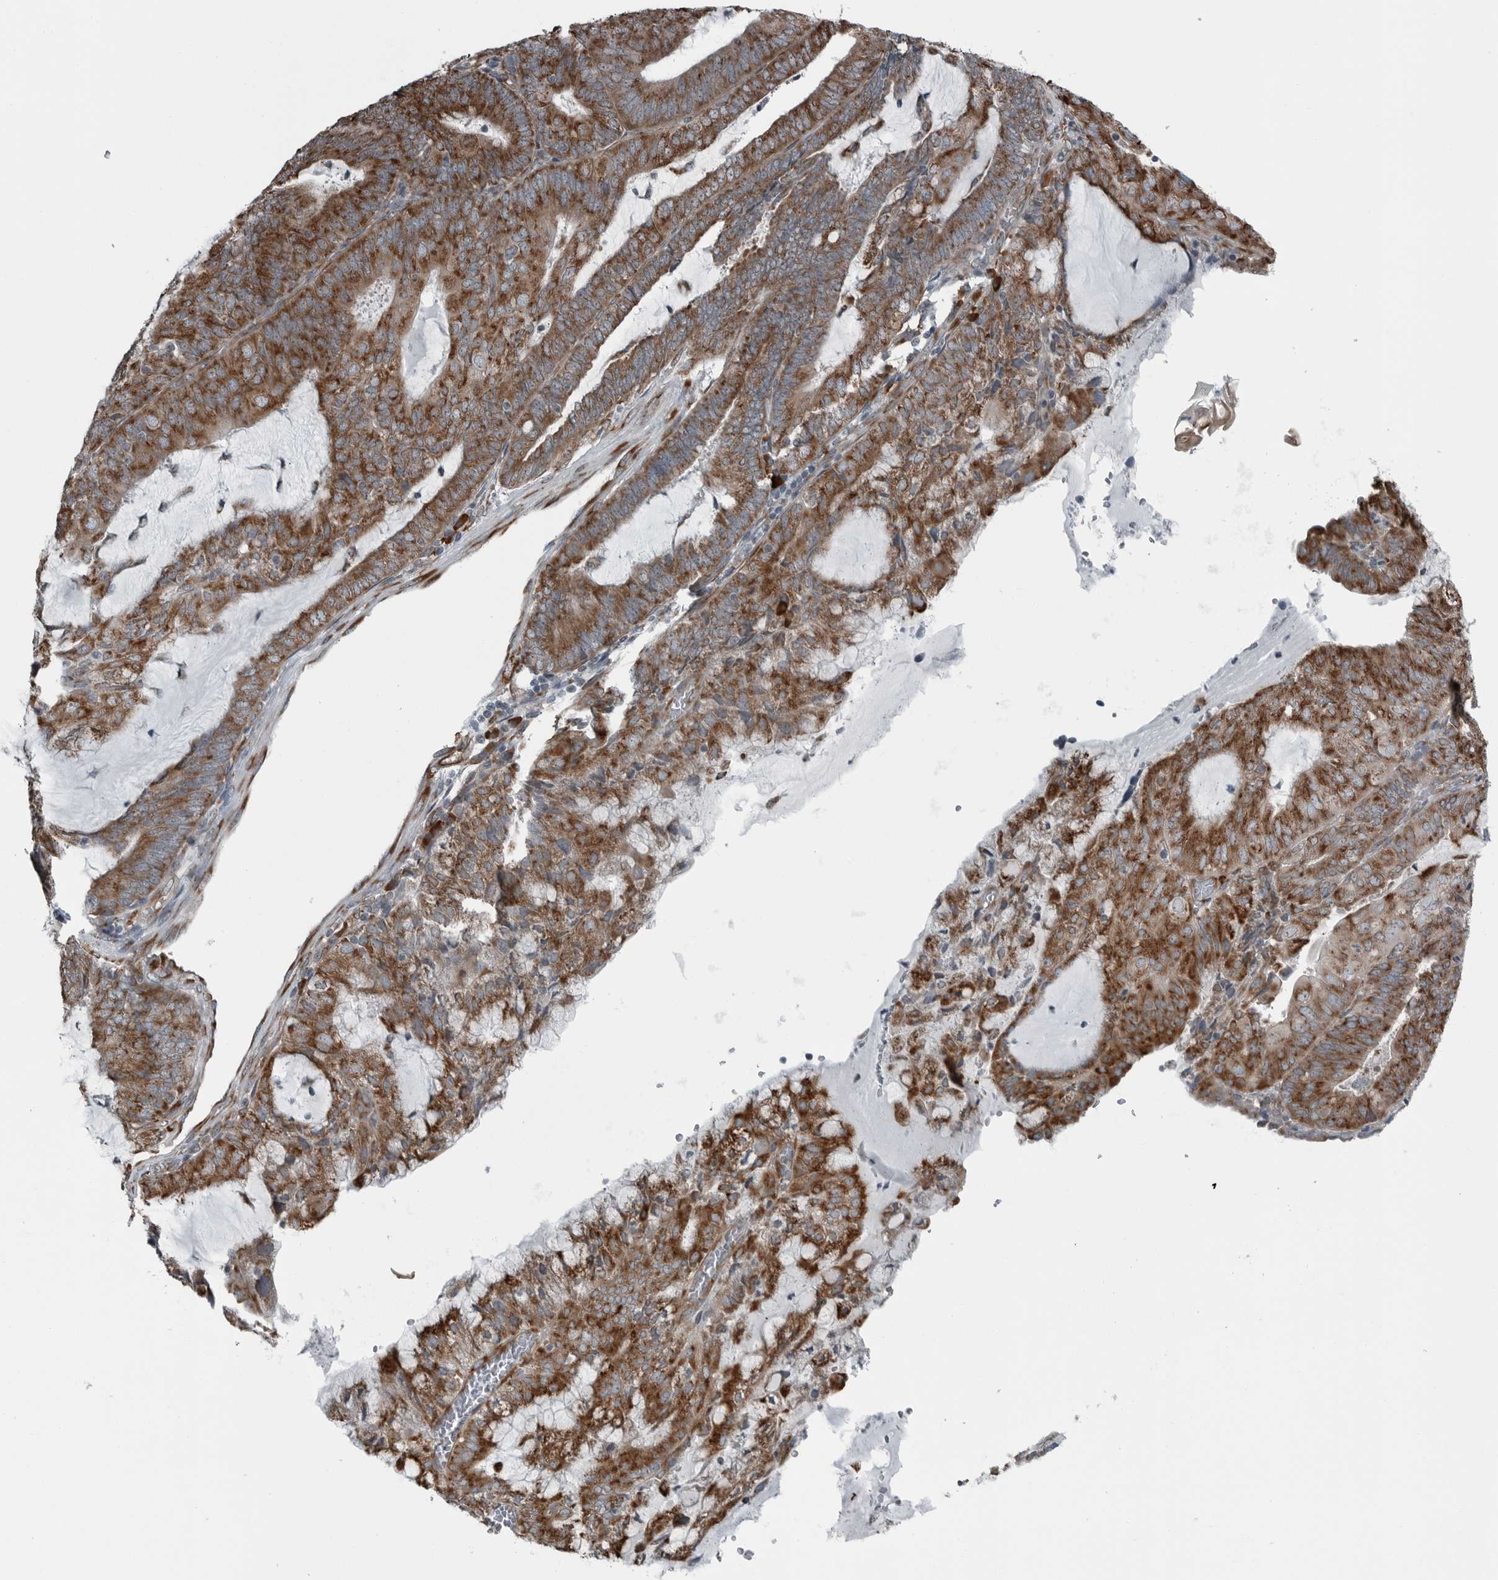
{"staining": {"intensity": "strong", "quantity": ">75%", "location": "cytoplasmic/membranous"}, "tissue": "endometrial cancer", "cell_type": "Tumor cells", "image_type": "cancer", "snomed": [{"axis": "morphology", "description": "Adenocarcinoma, NOS"}, {"axis": "topography", "description": "Endometrium"}], "caption": "IHC of adenocarcinoma (endometrial) demonstrates high levels of strong cytoplasmic/membranous expression in approximately >75% of tumor cells.", "gene": "CEP85", "patient": {"sex": "female", "age": 81}}